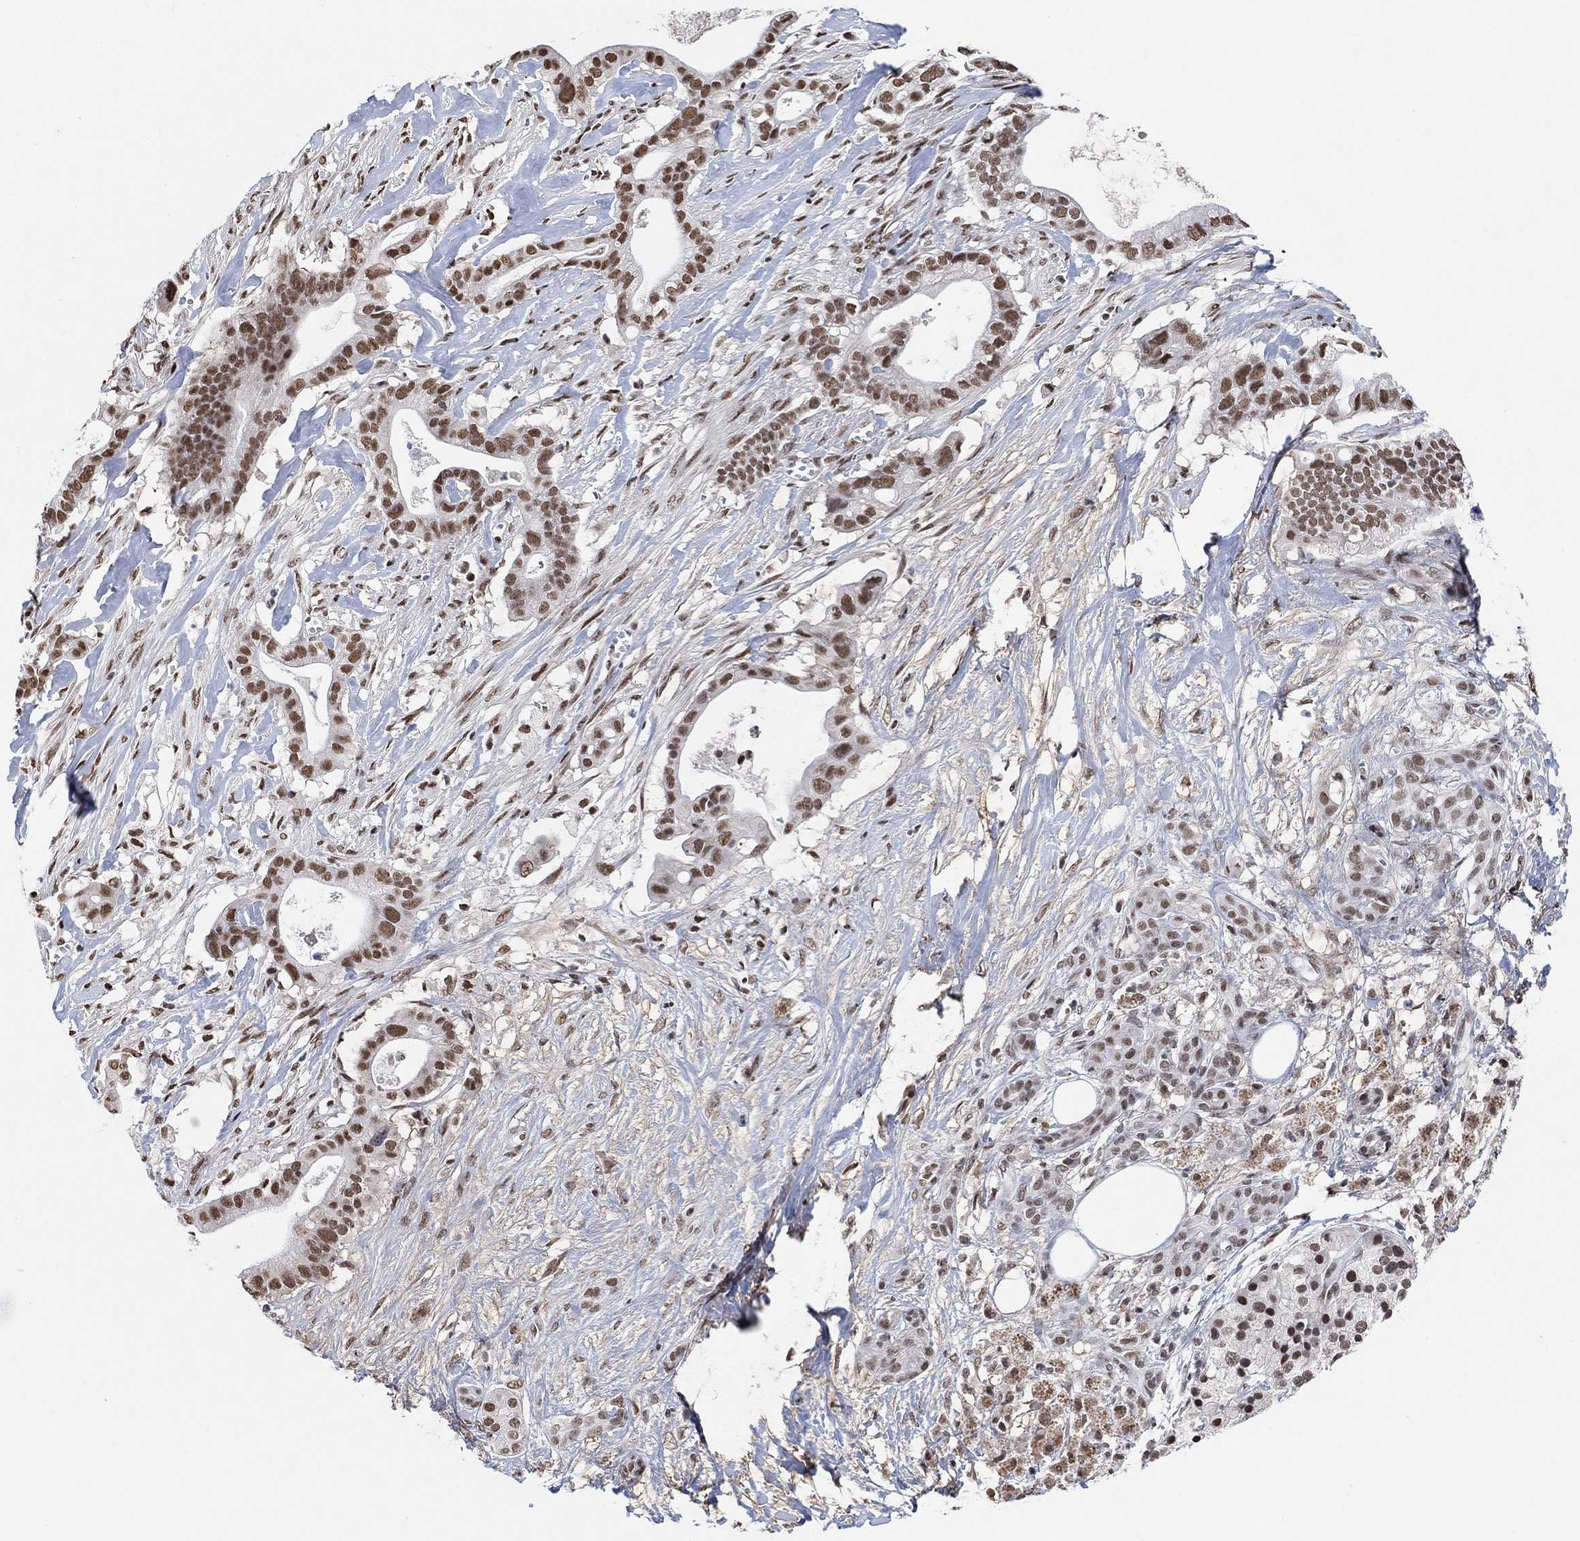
{"staining": {"intensity": "strong", "quantity": ">75%", "location": "nuclear"}, "tissue": "pancreatic cancer", "cell_type": "Tumor cells", "image_type": "cancer", "snomed": [{"axis": "morphology", "description": "Adenocarcinoma, NOS"}, {"axis": "topography", "description": "Pancreas"}], "caption": "DAB immunohistochemical staining of pancreatic adenocarcinoma shows strong nuclear protein positivity in about >75% of tumor cells.", "gene": "USP39", "patient": {"sex": "male", "age": 61}}